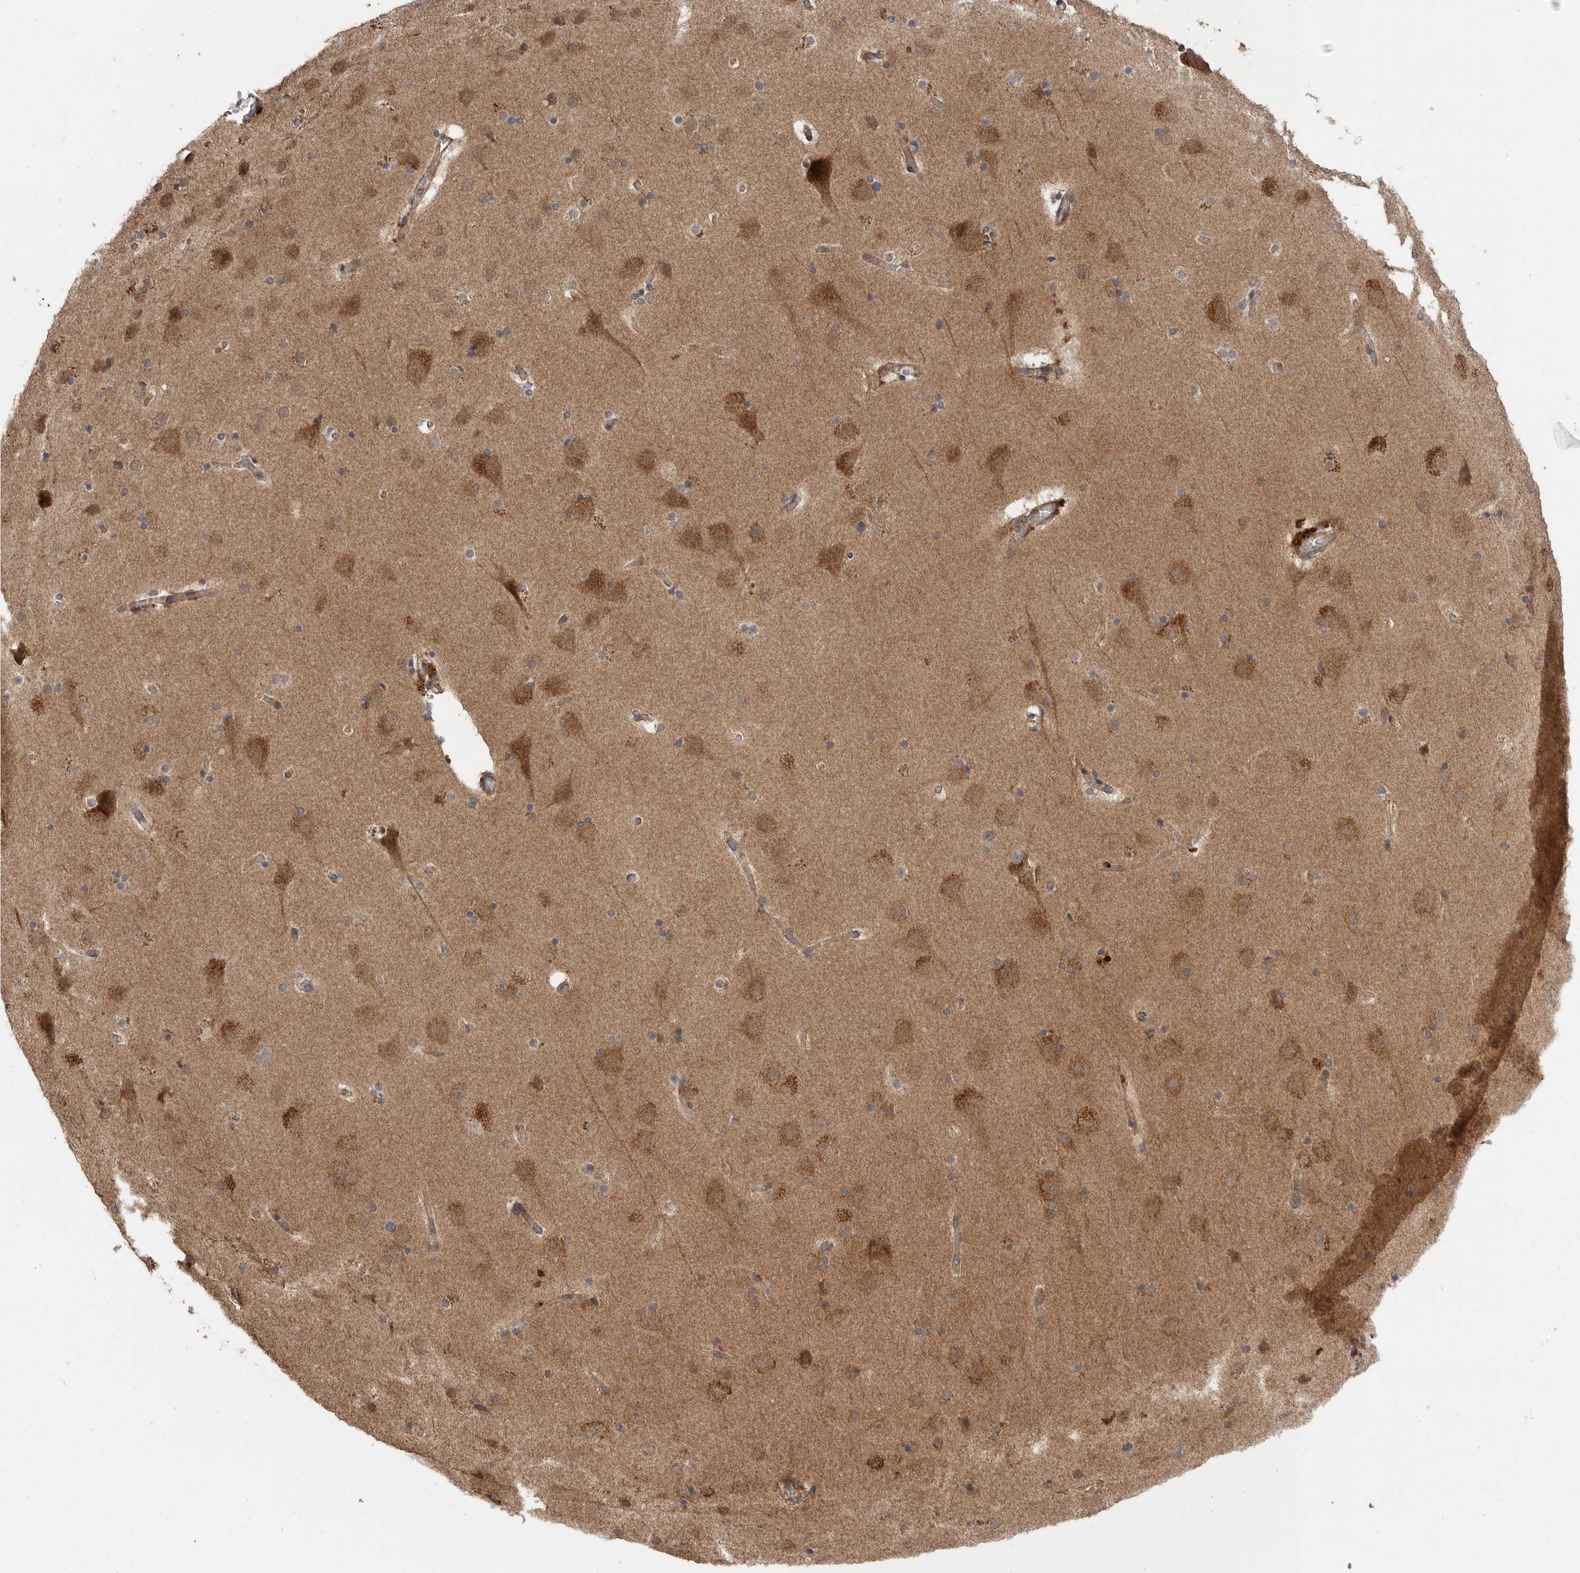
{"staining": {"intensity": "moderate", "quantity": "25%-75%", "location": "cytoplasmic/membranous"}, "tissue": "cerebral cortex", "cell_type": "Endothelial cells", "image_type": "normal", "snomed": [{"axis": "morphology", "description": "Normal tissue, NOS"}, {"axis": "topography", "description": "Cerebral cortex"}], "caption": "Immunohistochemistry (IHC) image of unremarkable cerebral cortex: cerebral cortex stained using immunohistochemistry (IHC) displays medium levels of moderate protein expression localized specifically in the cytoplasmic/membranous of endothelial cells, appearing as a cytoplasmic/membranous brown color.", "gene": "PODXL2", "patient": {"sex": "male", "age": 57}}